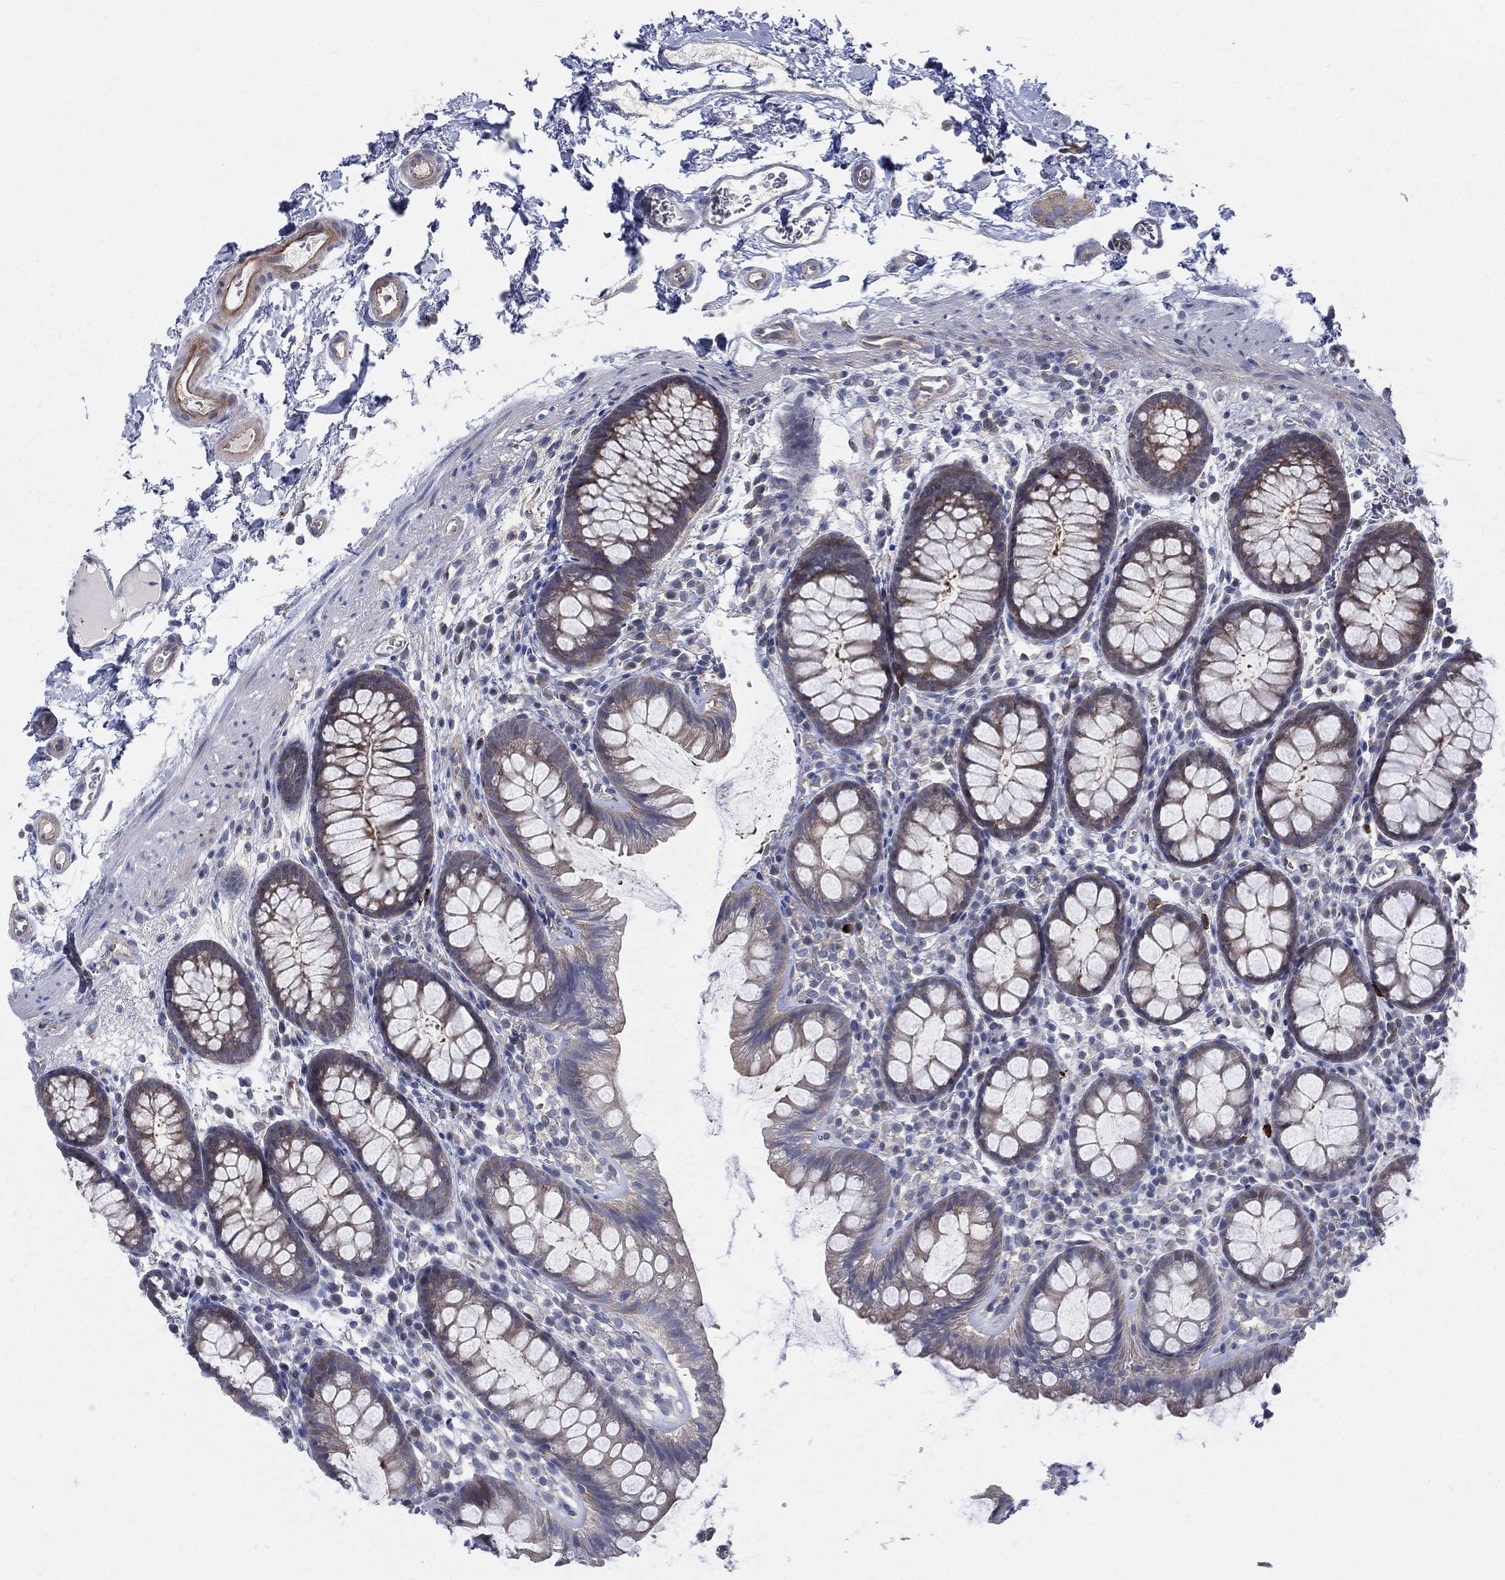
{"staining": {"intensity": "moderate", "quantity": "<25%", "location": "cytoplasmic/membranous"}, "tissue": "colon", "cell_type": "Endothelial cells", "image_type": "normal", "snomed": [{"axis": "morphology", "description": "Normal tissue, NOS"}, {"axis": "topography", "description": "Colon"}], "caption": "A brown stain labels moderate cytoplasmic/membranous staining of a protein in endothelial cells of unremarkable human colon. The staining is performed using DAB (3,3'-diaminobenzidine) brown chromogen to label protein expression. The nuclei are counter-stained blue using hematoxylin.", "gene": "POMZP3", "patient": {"sex": "male", "age": 76}}